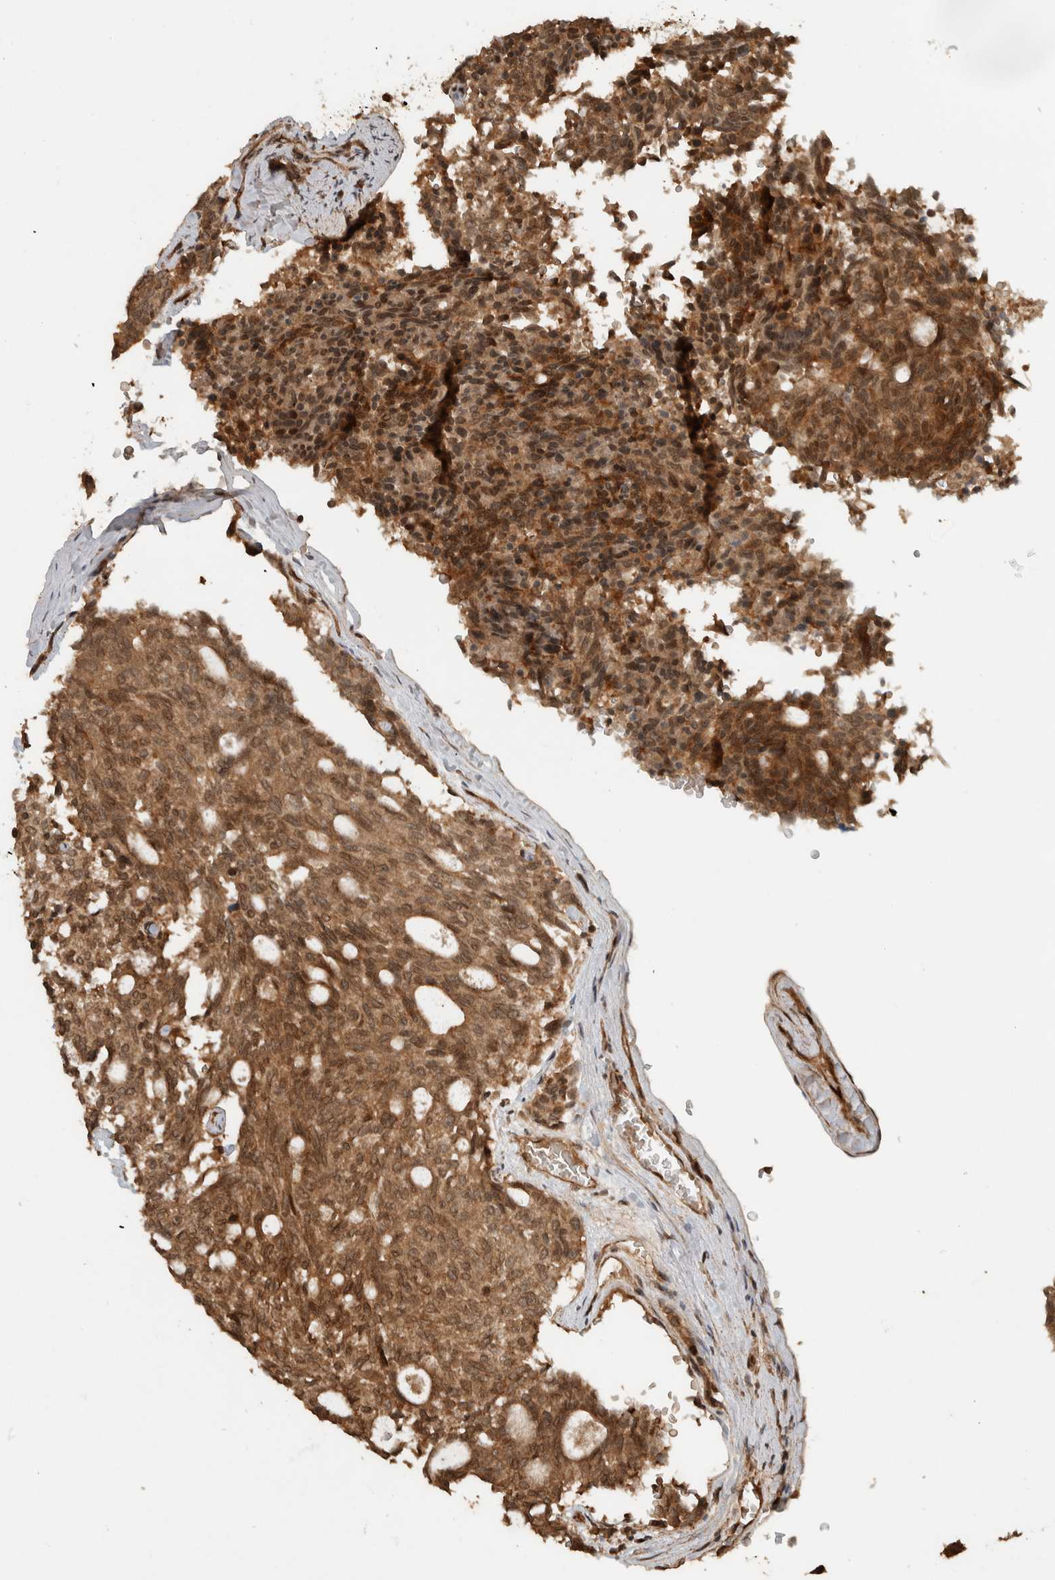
{"staining": {"intensity": "moderate", "quantity": ">75%", "location": "cytoplasmic/membranous,nuclear"}, "tissue": "carcinoid", "cell_type": "Tumor cells", "image_type": "cancer", "snomed": [{"axis": "morphology", "description": "Carcinoid, malignant, NOS"}, {"axis": "topography", "description": "Pancreas"}], "caption": "Immunohistochemistry (IHC) photomicrograph of human carcinoid (malignant) stained for a protein (brown), which exhibits medium levels of moderate cytoplasmic/membranous and nuclear staining in about >75% of tumor cells.", "gene": "CNTROB", "patient": {"sex": "female", "age": 54}}